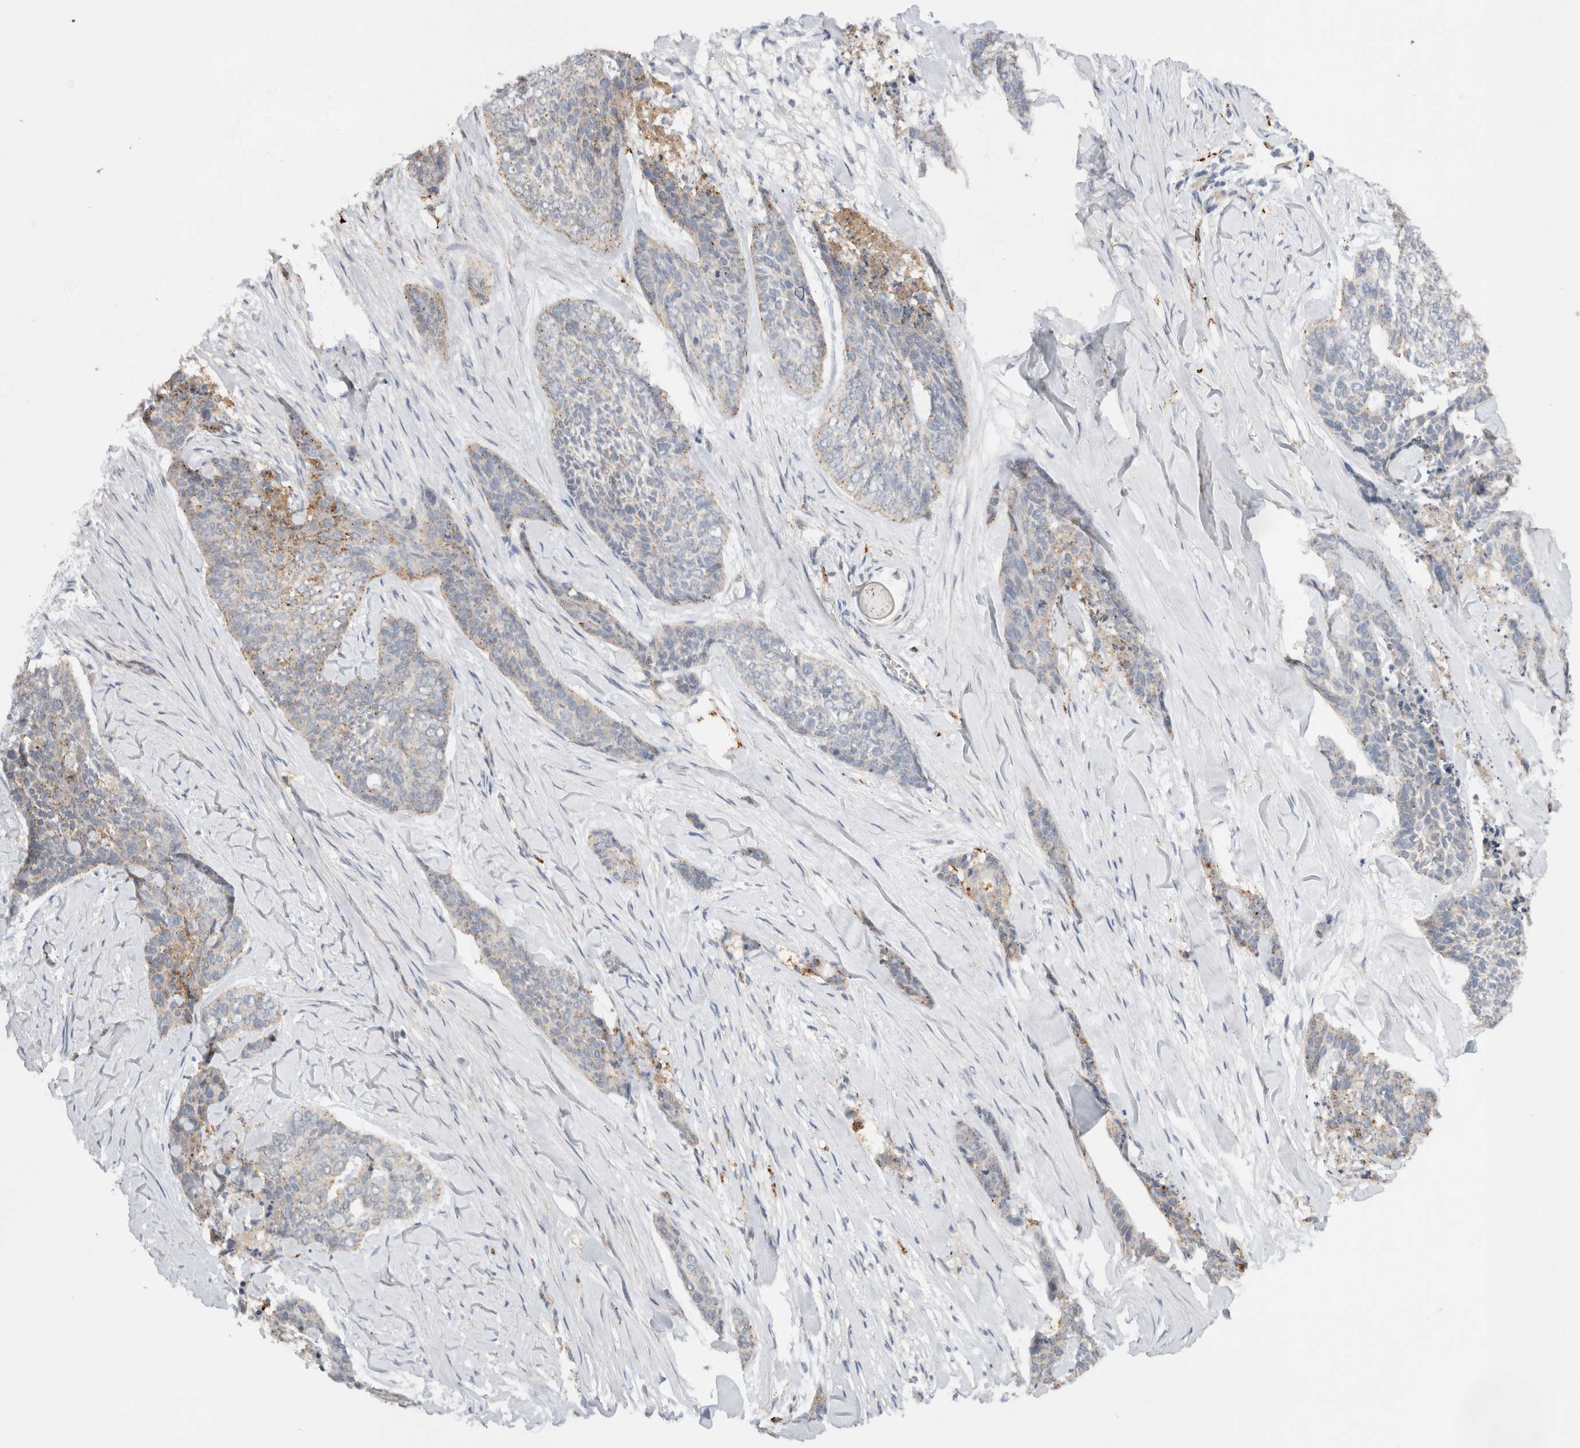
{"staining": {"intensity": "moderate", "quantity": "<25%", "location": "cytoplasmic/membranous"}, "tissue": "skin cancer", "cell_type": "Tumor cells", "image_type": "cancer", "snomed": [{"axis": "morphology", "description": "Basal cell carcinoma"}, {"axis": "topography", "description": "Skin"}], "caption": "IHC staining of basal cell carcinoma (skin), which reveals low levels of moderate cytoplasmic/membranous staining in approximately <25% of tumor cells indicating moderate cytoplasmic/membranous protein staining. The staining was performed using DAB (3,3'-diaminobenzidine) (brown) for protein detection and nuclei were counterstained in hematoxylin (blue).", "gene": "GNS", "patient": {"sex": "female", "age": 64}}